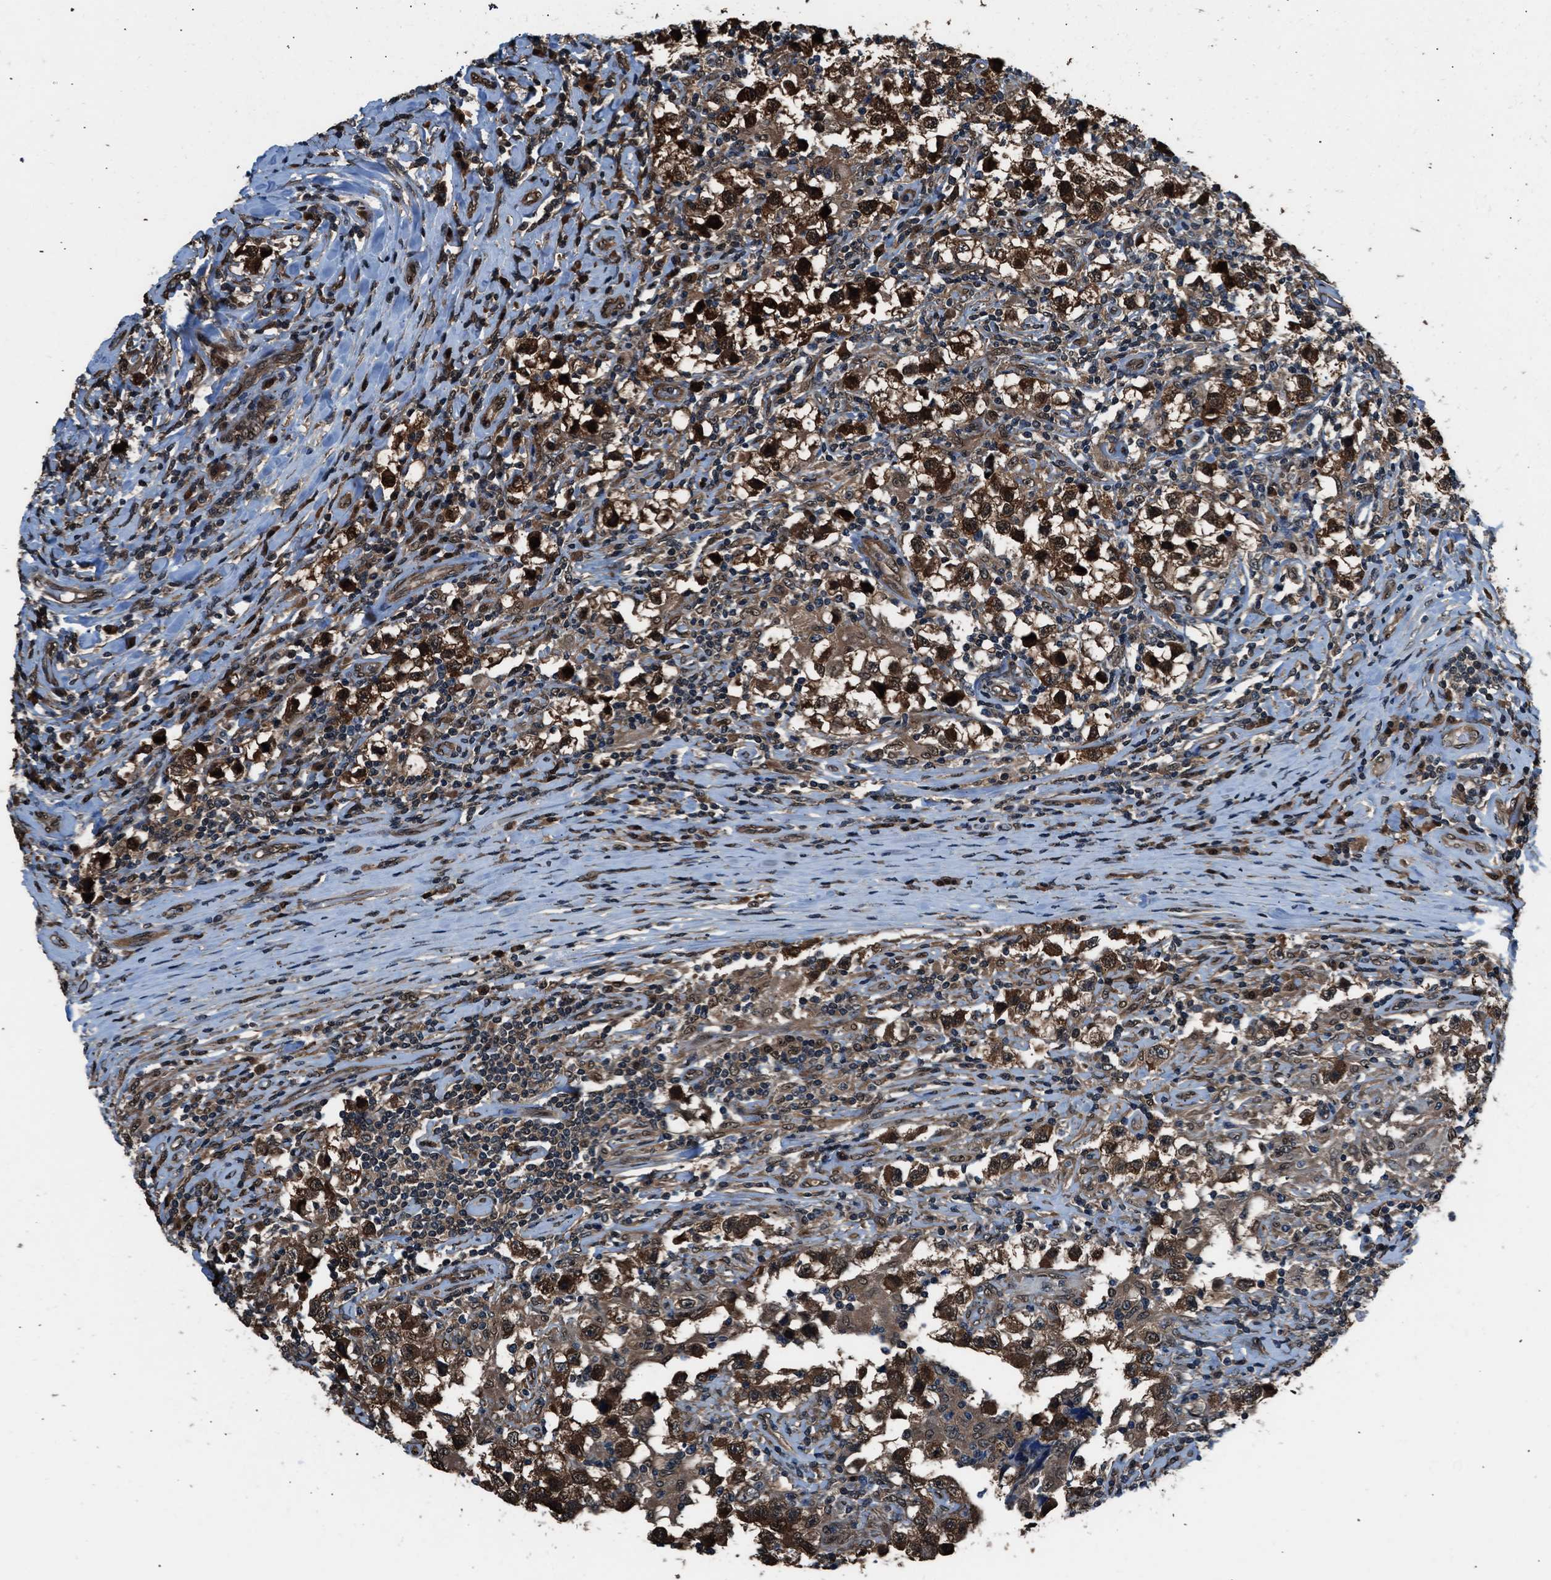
{"staining": {"intensity": "strong", "quantity": "25%-75%", "location": "cytoplasmic/membranous,nuclear"}, "tissue": "testis cancer", "cell_type": "Tumor cells", "image_type": "cancer", "snomed": [{"axis": "morphology", "description": "Carcinoma, Embryonal, NOS"}, {"axis": "topography", "description": "Testis"}], "caption": "DAB immunohistochemical staining of embryonal carcinoma (testis) exhibits strong cytoplasmic/membranous and nuclear protein expression in about 25%-75% of tumor cells. The protein of interest is shown in brown color, while the nuclei are stained blue.", "gene": "YWHAG", "patient": {"sex": "male", "age": 21}}